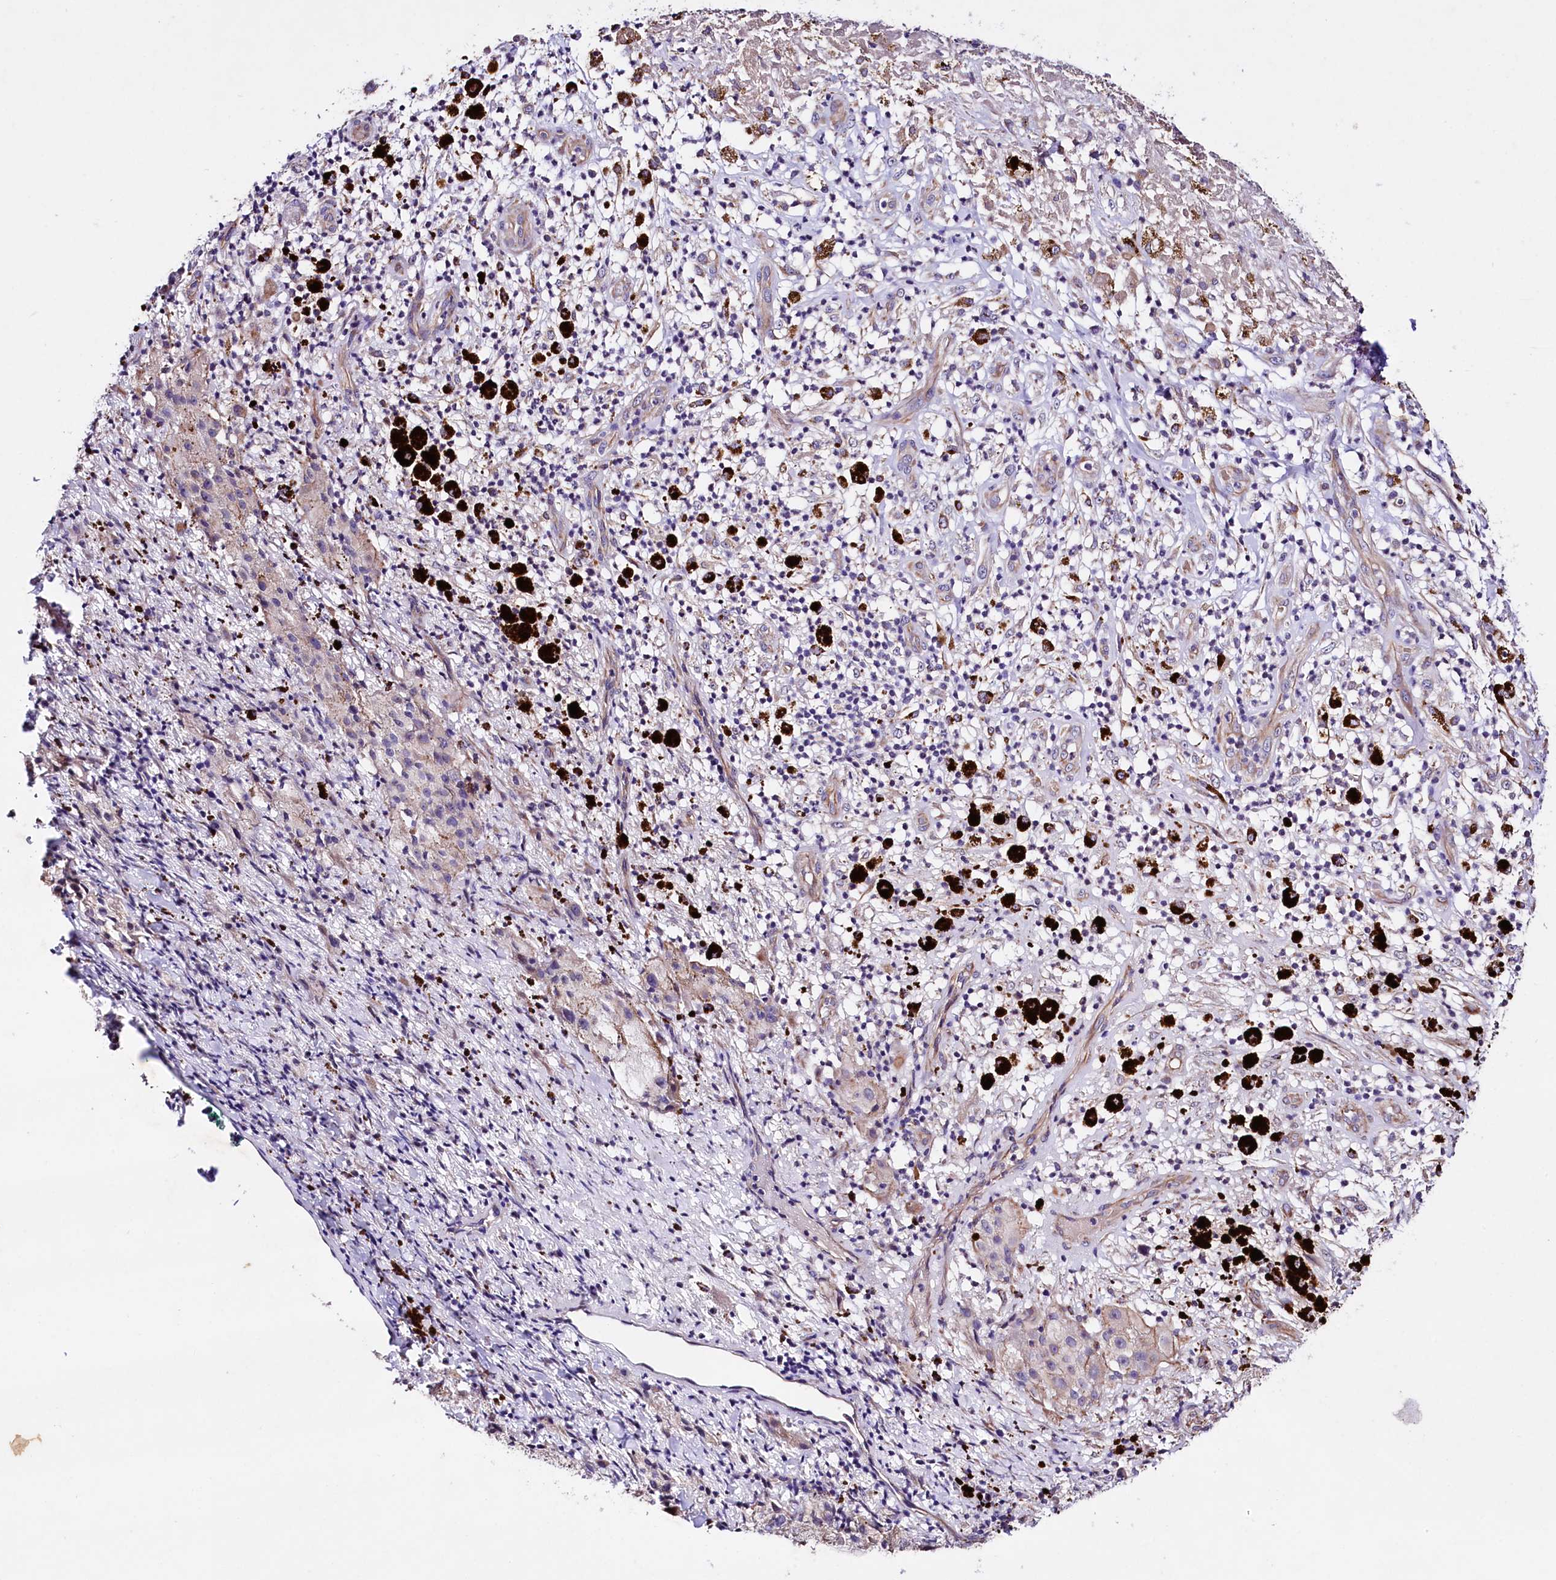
{"staining": {"intensity": "negative", "quantity": "none", "location": "none"}, "tissue": "melanoma", "cell_type": "Tumor cells", "image_type": "cancer", "snomed": [{"axis": "morphology", "description": "Necrosis, NOS"}, {"axis": "morphology", "description": "Malignant melanoma, NOS"}, {"axis": "topography", "description": "Skin"}], "caption": "IHC of human malignant melanoma demonstrates no positivity in tumor cells.", "gene": "SLC7A1", "patient": {"sex": "female", "age": 87}}